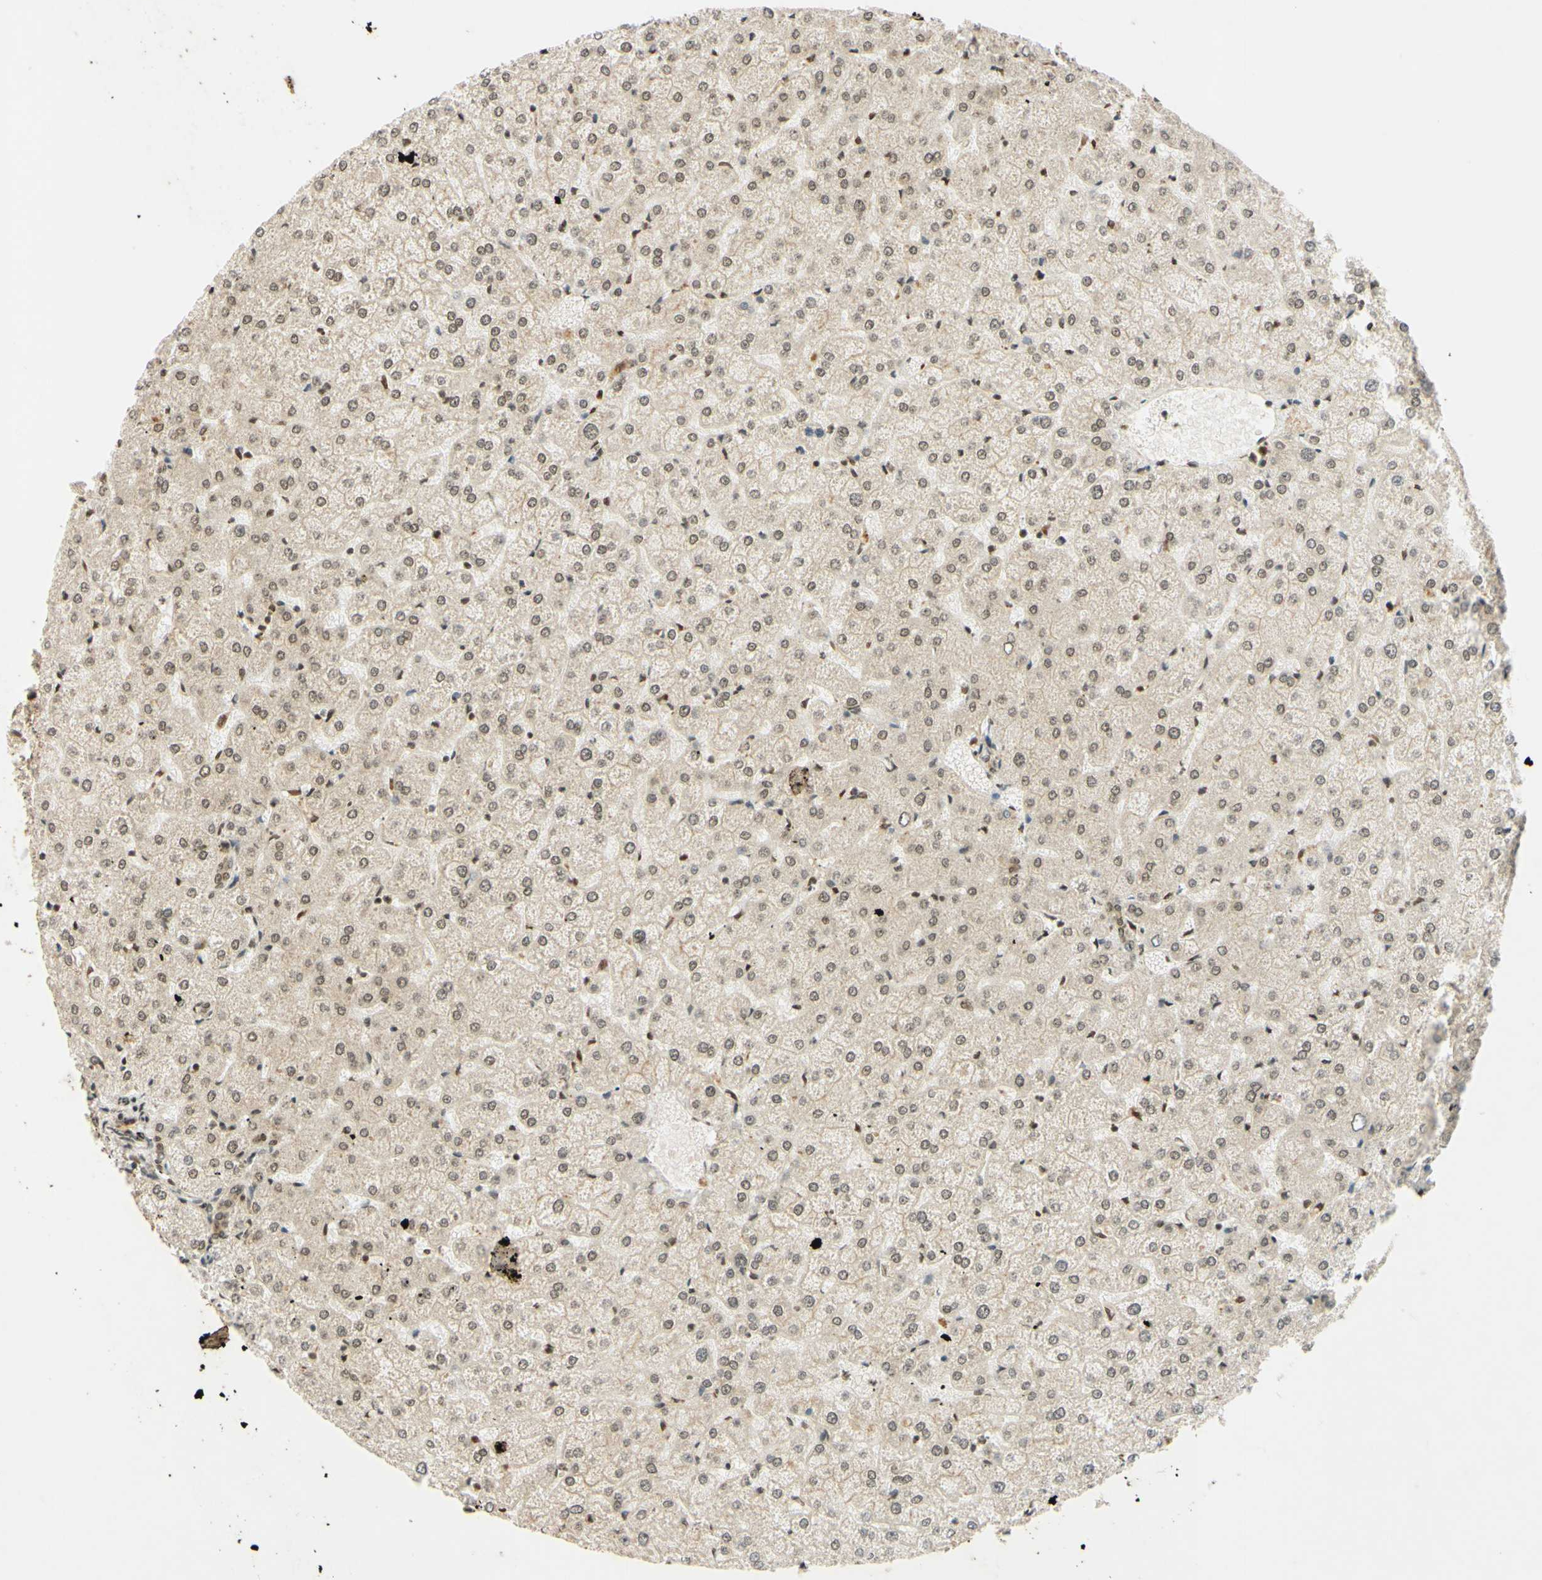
{"staining": {"intensity": "weak", "quantity": ">75%", "location": "nuclear"}, "tissue": "liver", "cell_type": "Cholangiocytes", "image_type": "normal", "snomed": [{"axis": "morphology", "description": "Normal tissue, NOS"}, {"axis": "topography", "description": "Liver"}], "caption": "Immunohistochemistry (IHC) image of unremarkable liver: human liver stained using IHC exhibits low levels of weak protein expression localized specifically in the nuclear of cholangiocytes, appearing as a nuclear brown color.", "gene": "SMARCB1", "patient": {"sex": "female", "age": 32}}